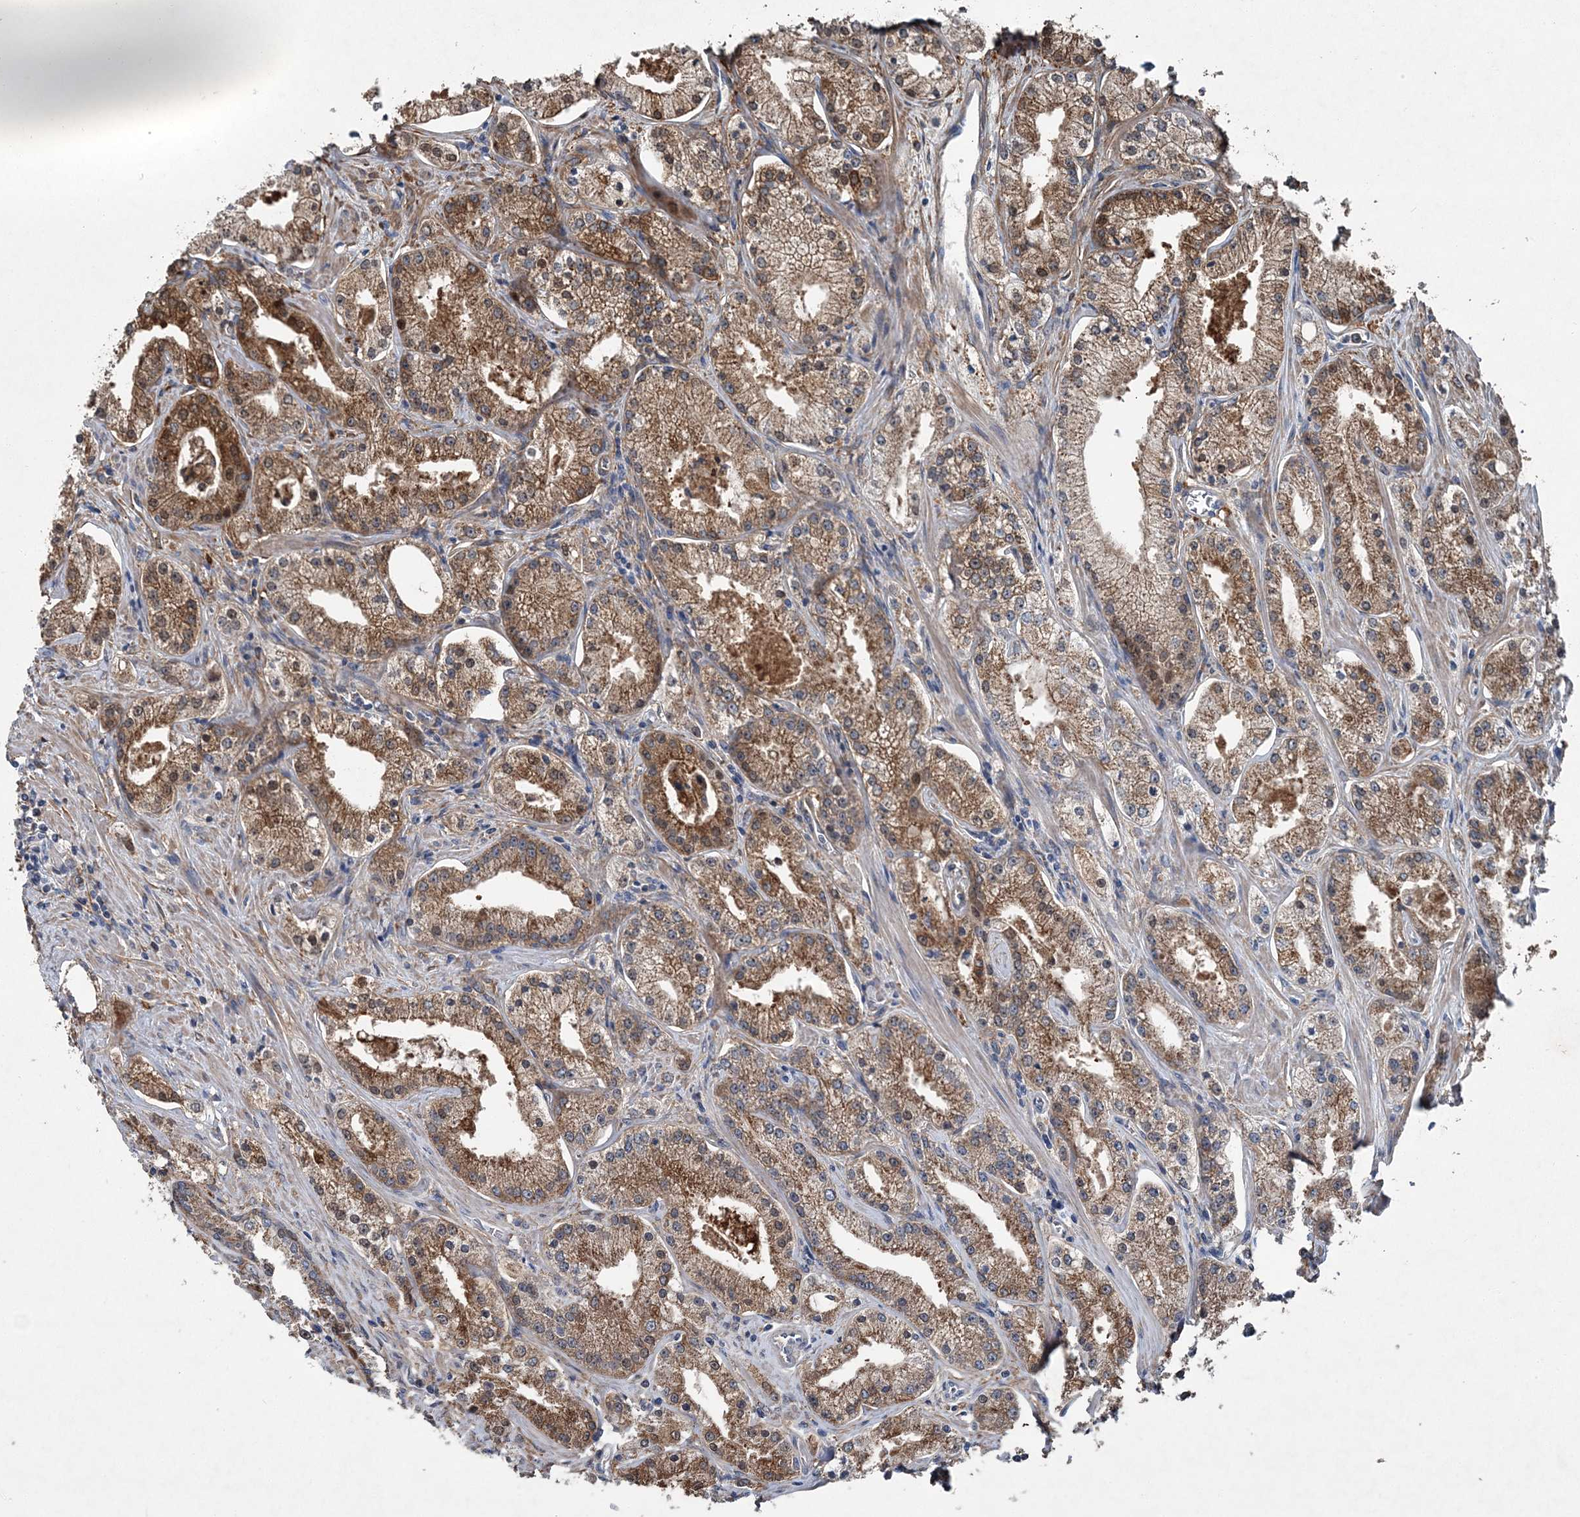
{"staining": {"intensity": "moderate", "quantity": ">75%", "location": "cytoplasmic/membranous"}, "tissue": "prostate cancer", "cell_type": "Tumor cells", "image_type": "cancer", "snomed": [{"axis": "morphology", "description": "Adenocarcinoma, Low grade"}, {"axis": "topography", "description": "Prostate"}], "caption": "This image exhibits immunohistochemistry (IHC) staining of prostate cancer, with medium moderate cytoplasmic/membranous positivity in approximately >75% of tumor cells.", "gene": "SPOPL", "patient": {"sex": "male", "age": 69}}